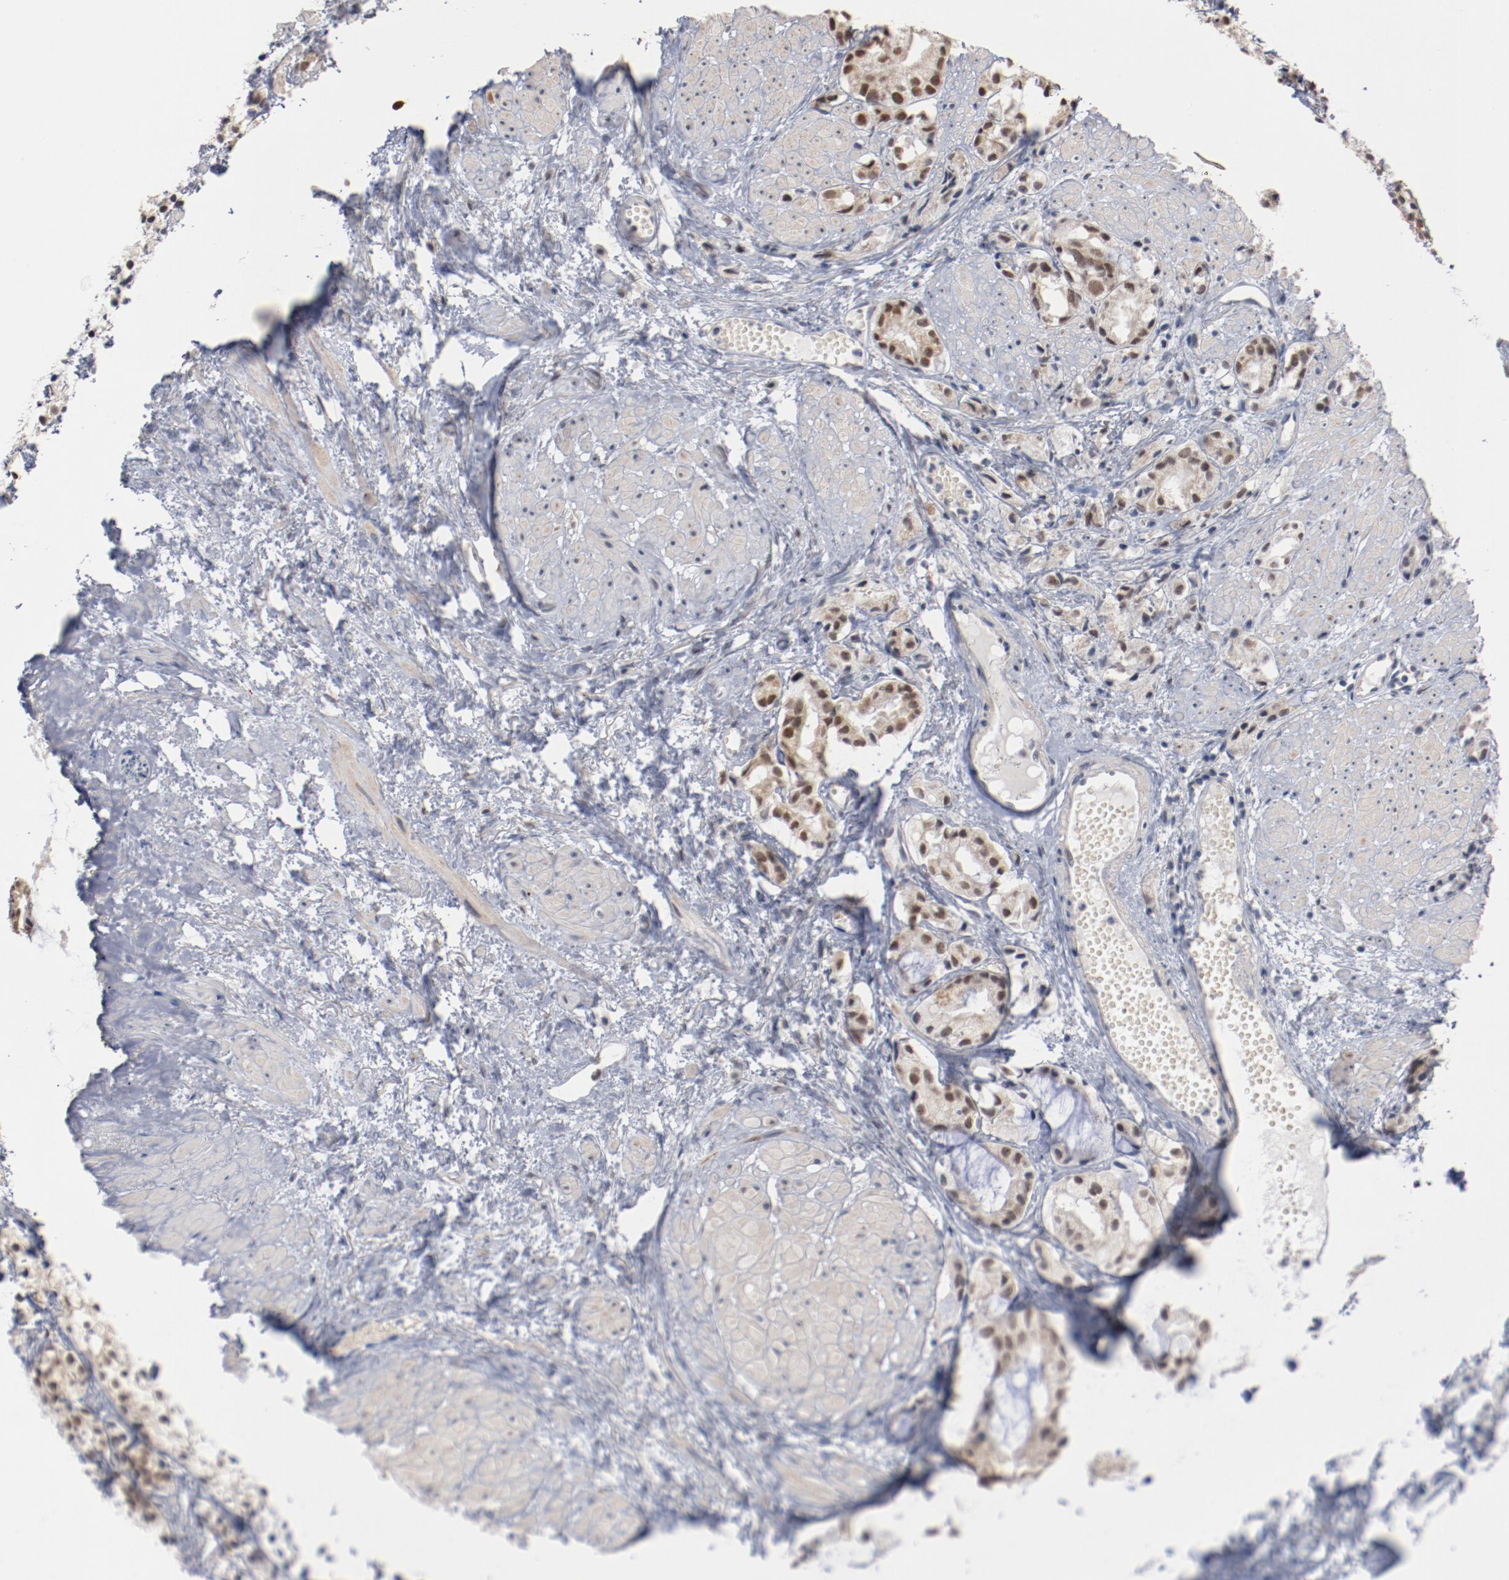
{"staining": {"intensity": "moderate", "quantity": ">75%", "location": "nuclear"}, "tissue": "prostate cancer", "cell_type": "Tumor cells", "image_type": "cancer", "snomed": [{"axis": "morphology", "description": "Adenocarcinoma, High grade"}, {"axis": "topography", "description": "Prostate"}], "caption": "Tumor cells exhibit moderate nuclear positivity in about >75% of cells in high-grade adenocarcinoma (prostate).", "gene": "ERICH1", "patient": {"sex": "male", "age": 85}}